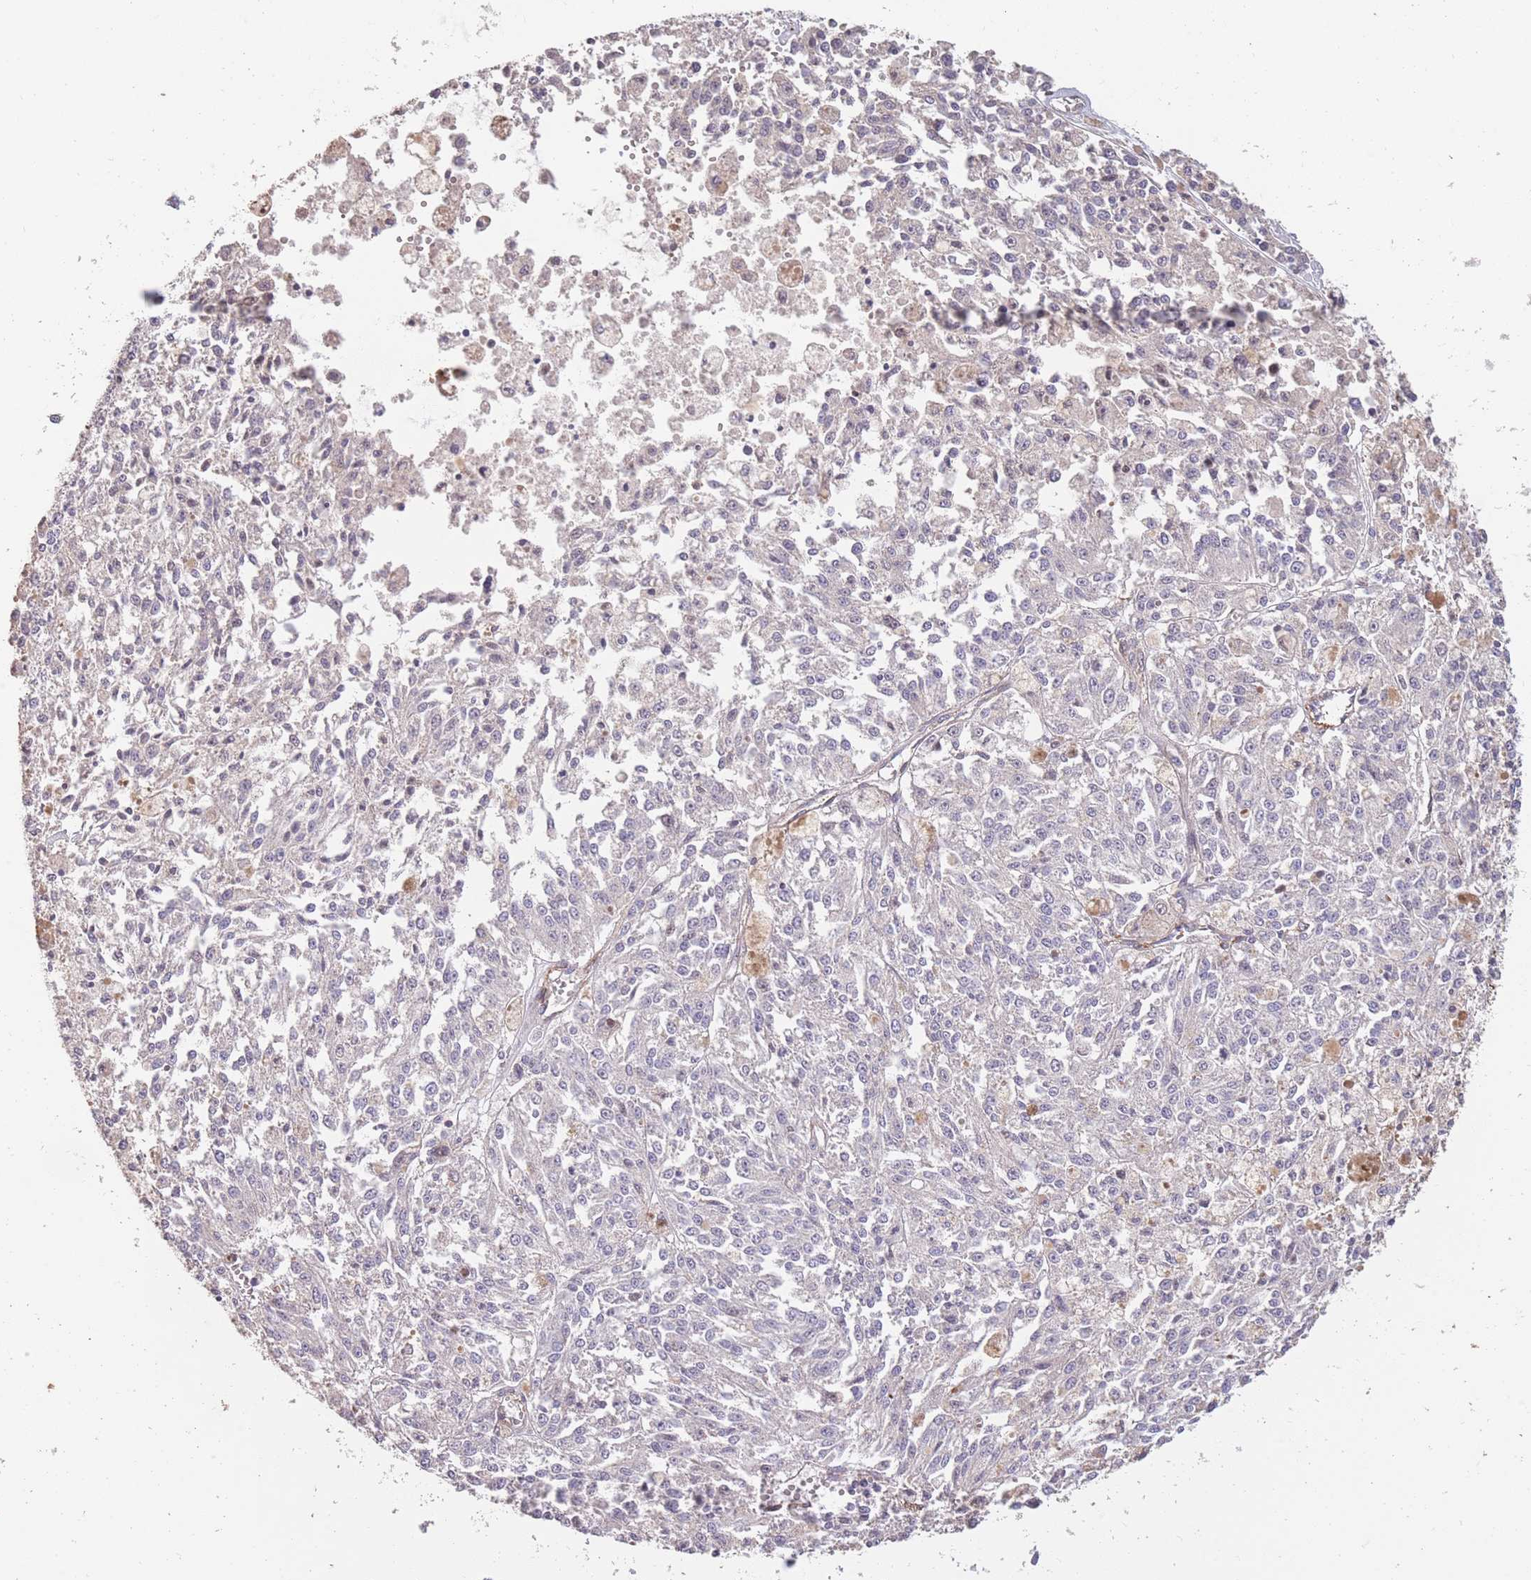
{"staining": {"intensity": "negative", "quantity": "none", "location": "none"}, "tissue": "melanoma", "cell_type": "Tumor cells", "image_type": "cancer", "snomed": [{"axis": "morphology", "description": "Malignant melanoma, NOS"}, {"axis": "topography", "description": "Skin"}], "caption": "IHC of human malignant melanoma demonstrates no positivity in tumor cells.", "gene": "NLRC4", "patient": {"sex": "female", "age": 64}}